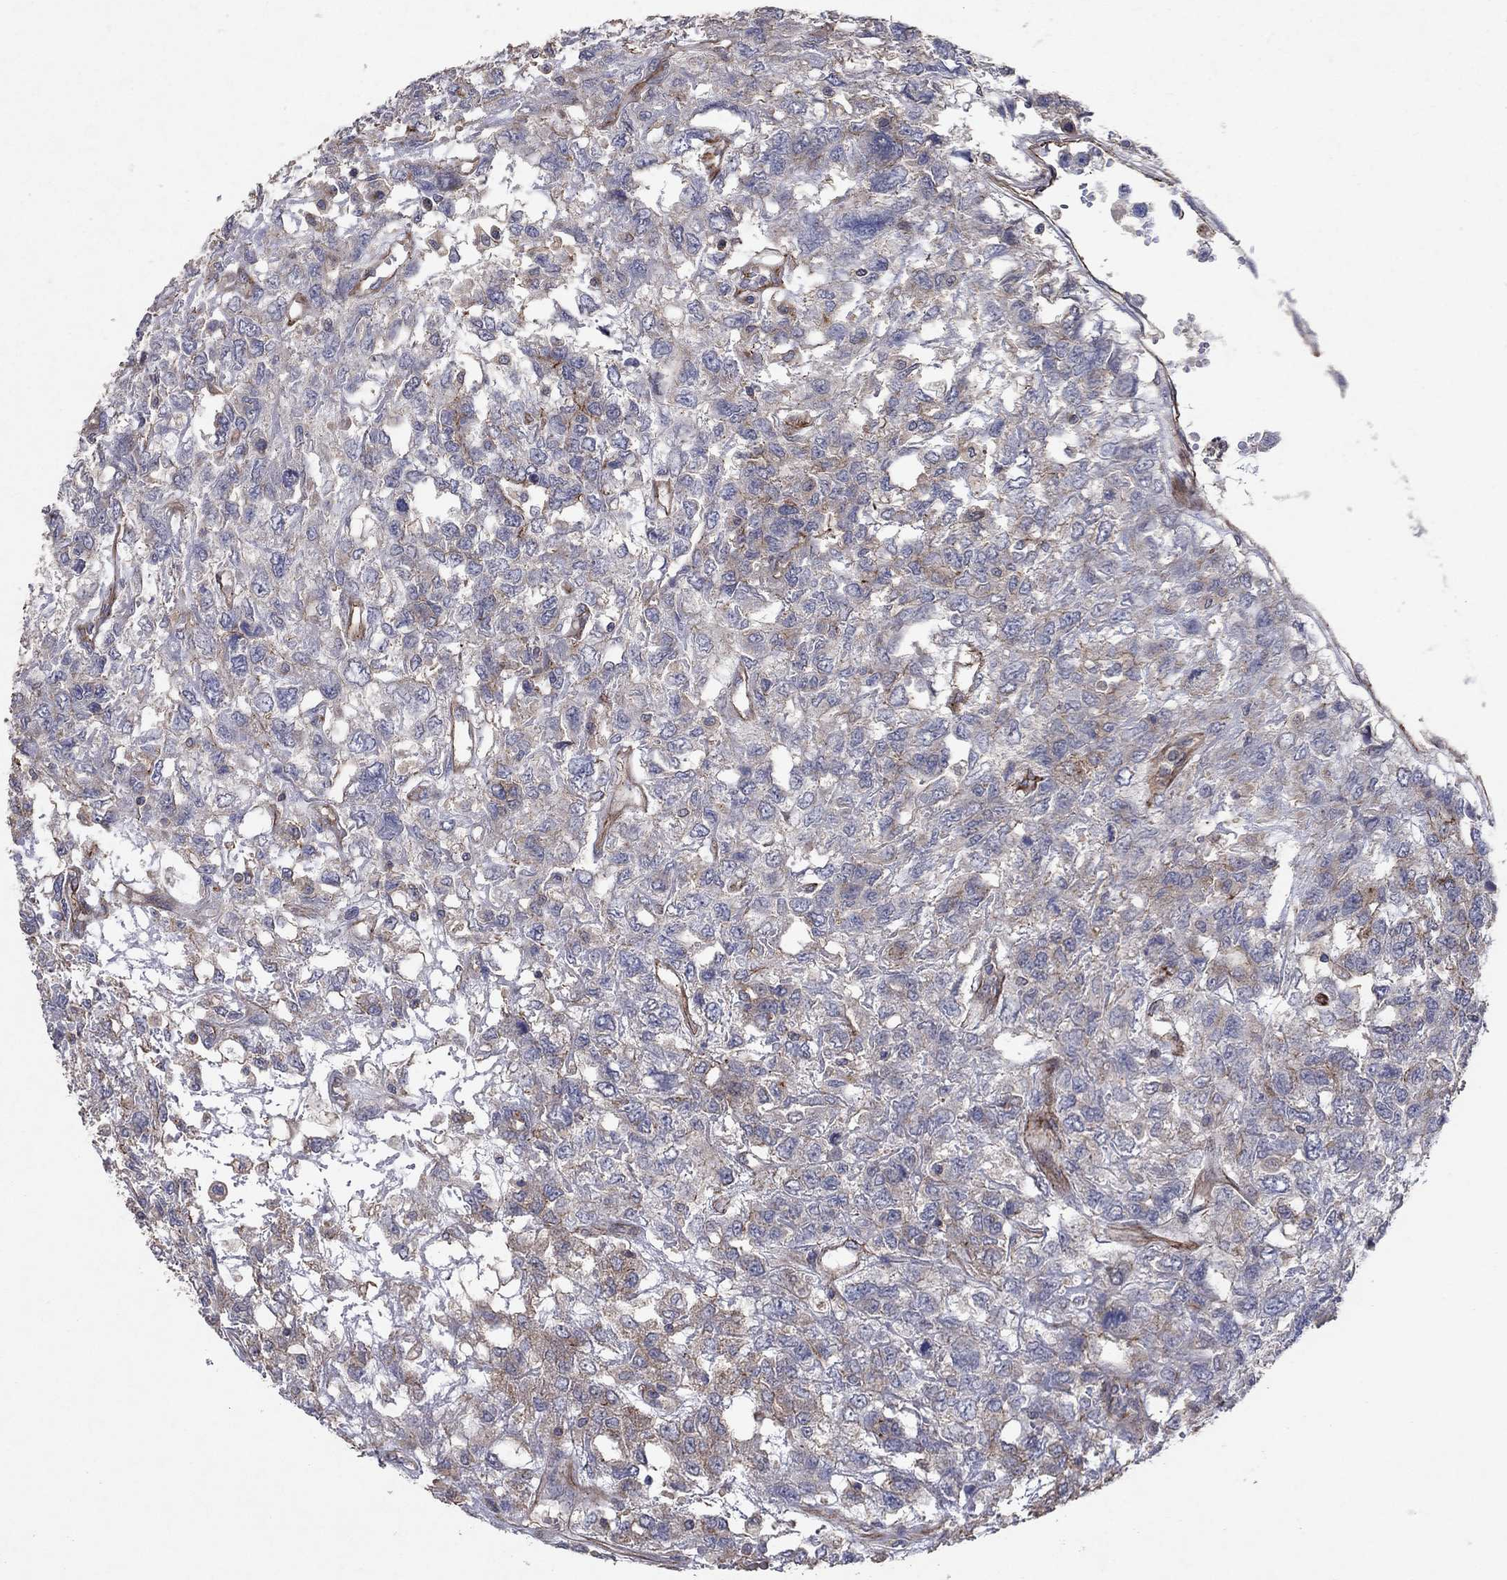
{"staining": {"intensity": "strong", "quantity": "<25%", "location": "cytoplasmic/membranous"}, "tissue": "testis cancer", "cell_type": "Tumor cells", "image_type": "cancer", "snomed": [{"axis": "morphology", "description": "Seminoma, NOS"}, {"axis": "topography", "description": "Testis"}], "caption": "Immunohistochemical staining of human seminoma (testis) demonstrates medium levels of strong cytoplasmic/membranous protein expression in approximately <25% of tumor cells.", "gene": "FRG1", "patient": {"sex": "male", "age": 52}}